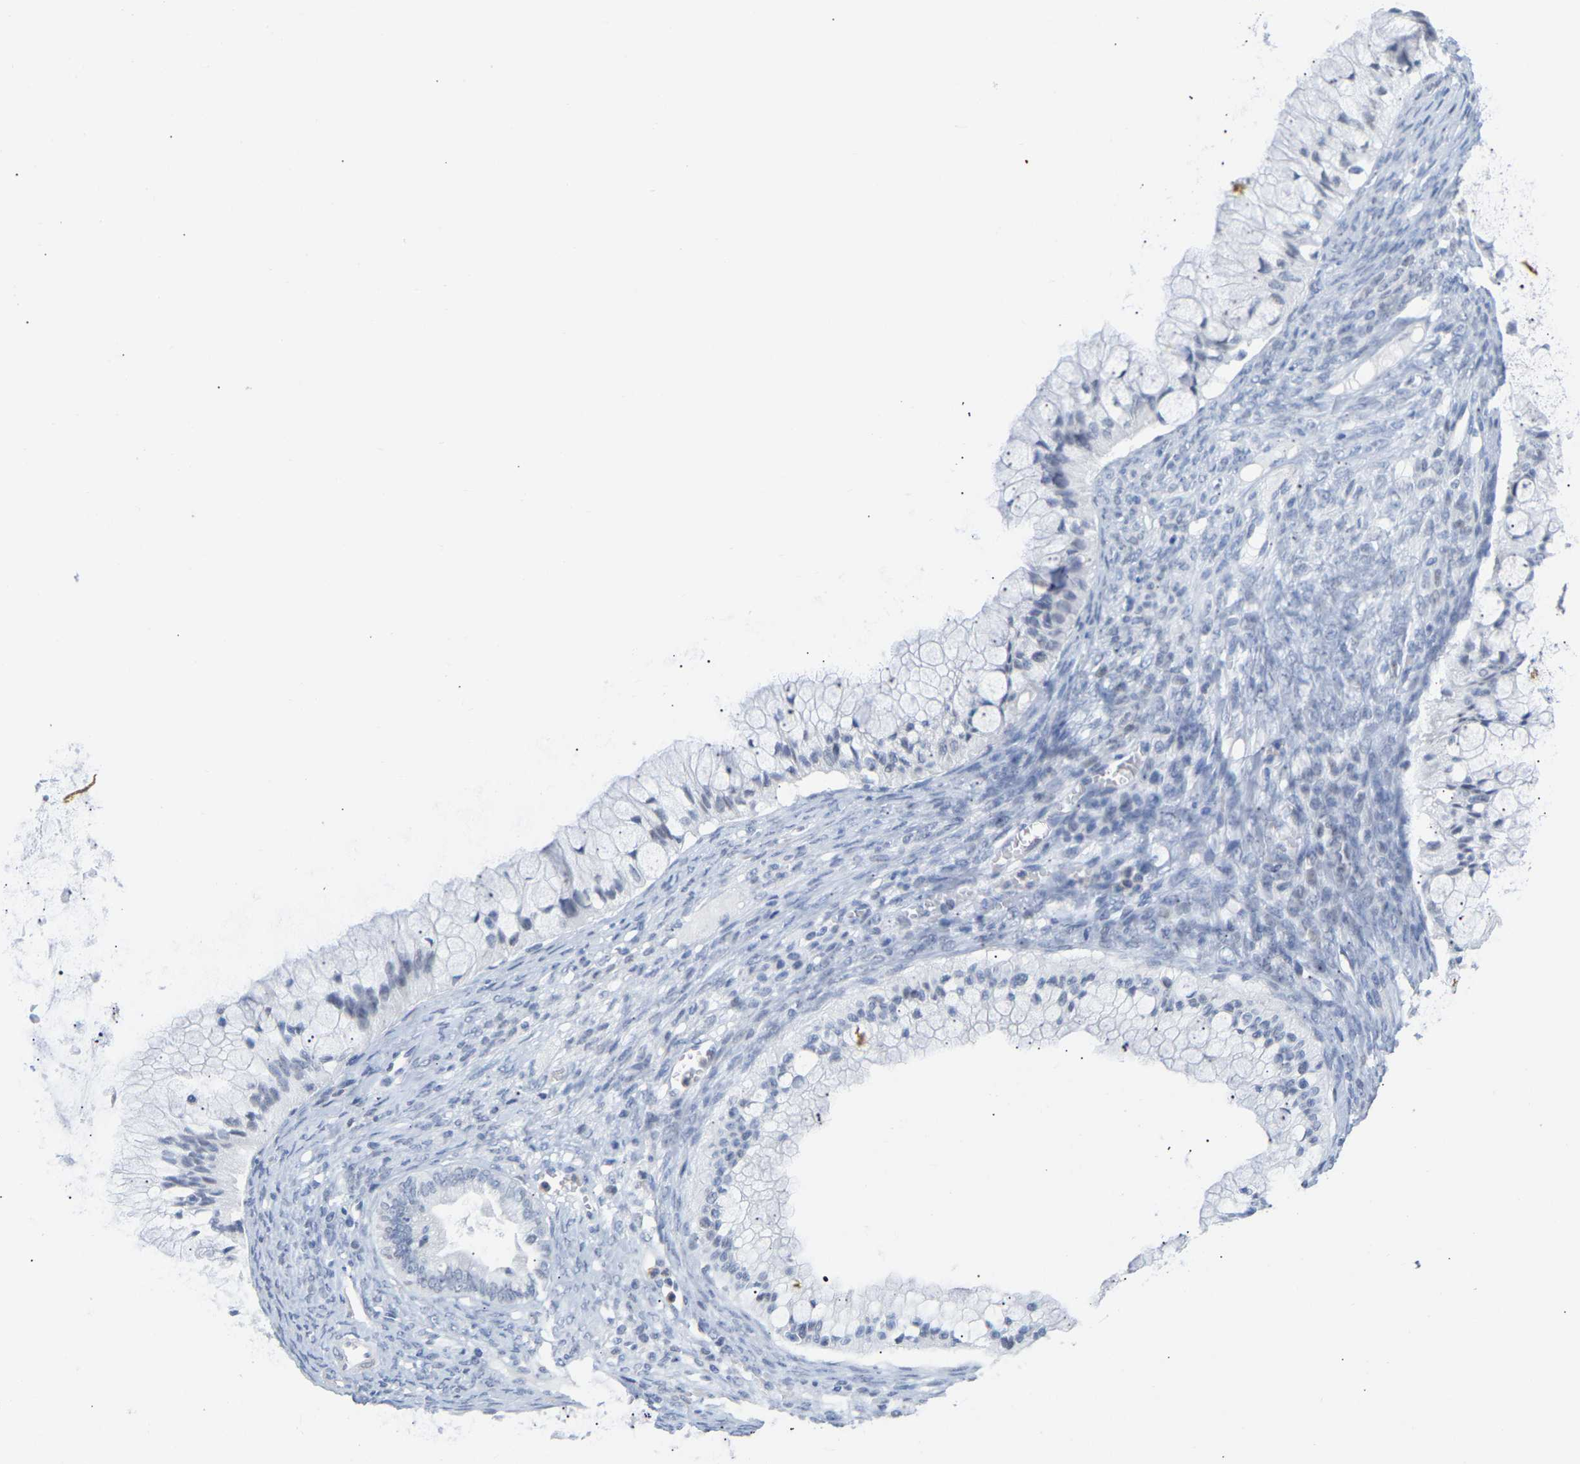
{"staining": {"intensity": "negative", "quantity": "none", "location": "none"}, "tissue": "ovarian cancer", "cell_type": "Tumor cells", "image_type": "cancer", "snomed": [{"axis": "morphology", "description": "Cystadenocarcinoma, mucinous, NOS"}, {"axis": "topography", "description": "Ovary"}], "caption": "Tumor cells are negative for protein expression in human ovarian cancer.", "gene": "AMPH", "patient": {"sex": "female", "age": 57}}